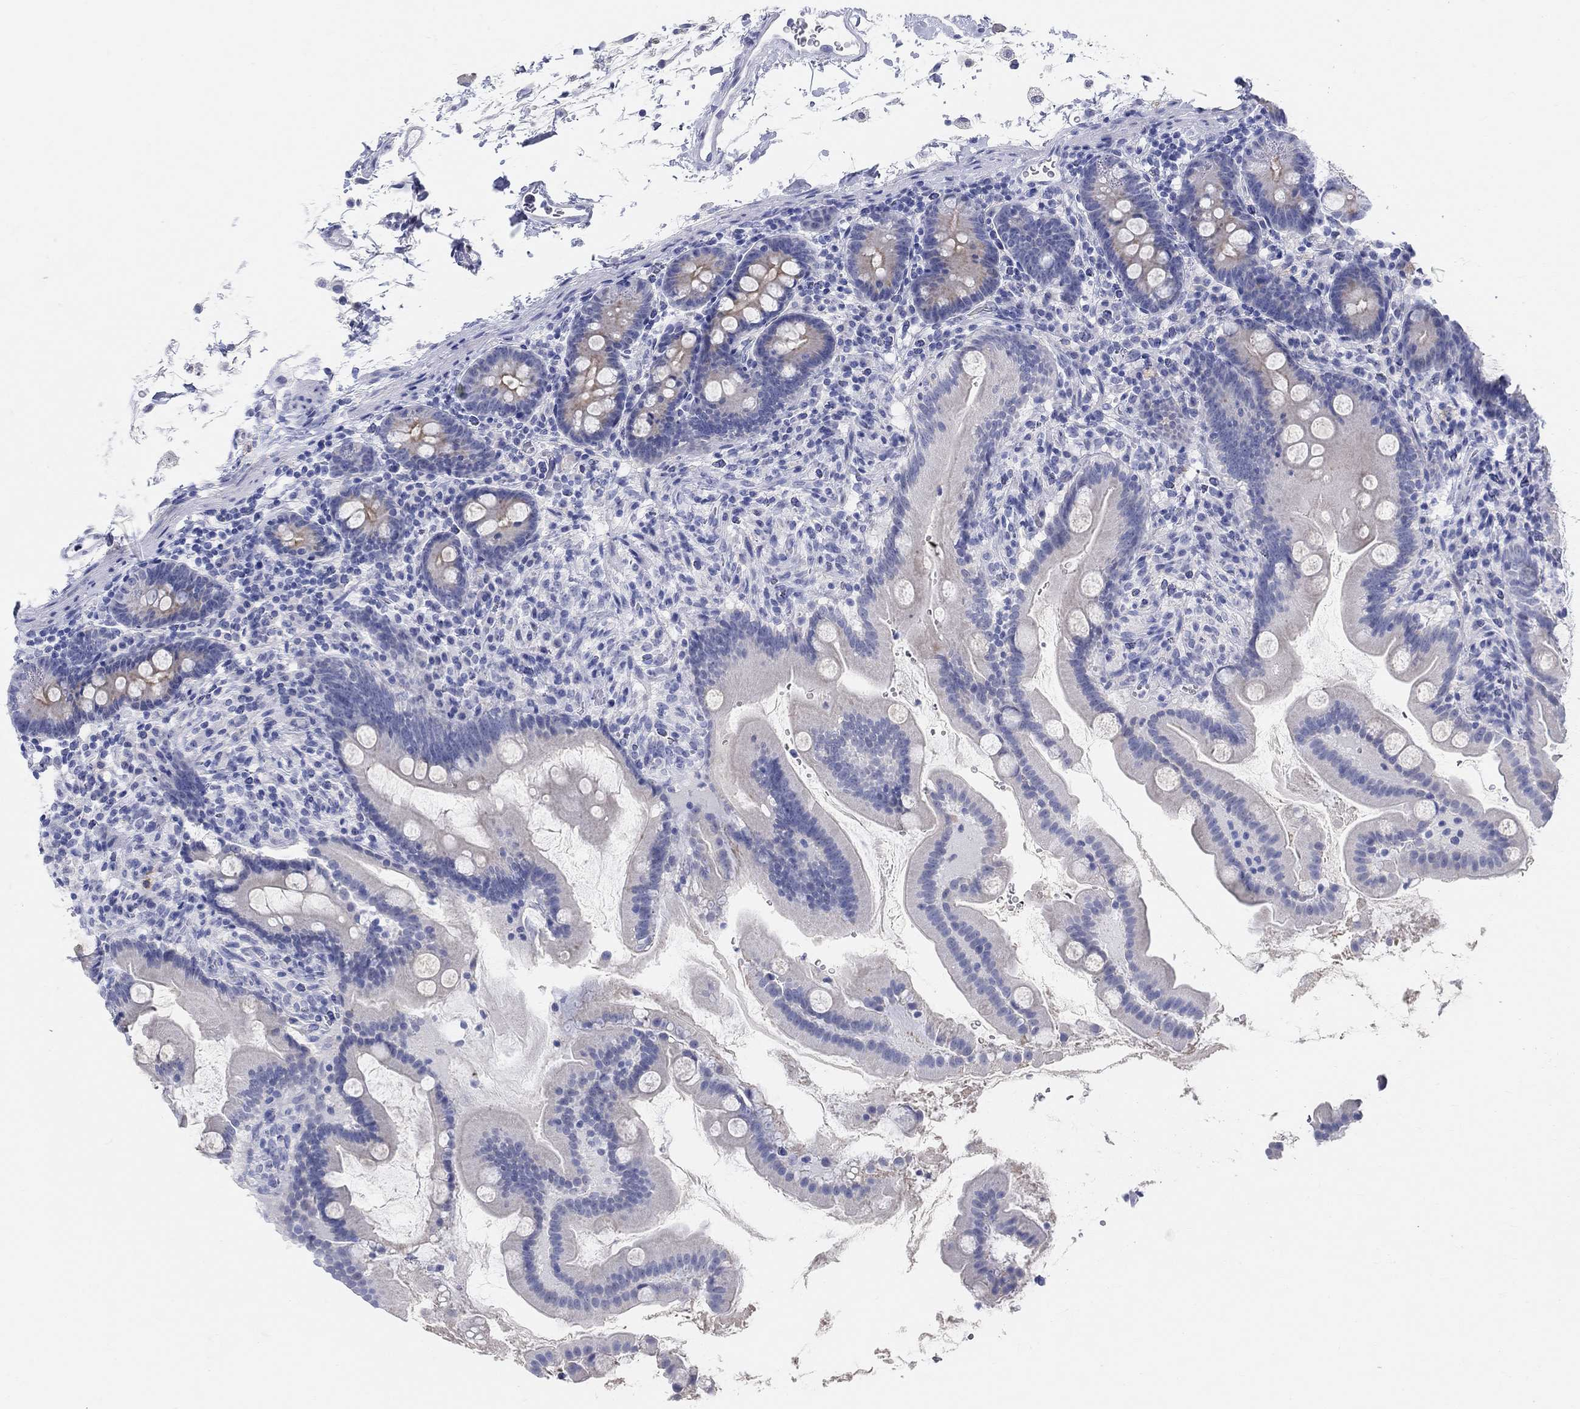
{"staining": {"intensity": "weak", "quantity": "<25%", "location": "cytoplasmic/membranous"}, "tissue": "small intestine", "cell_type": "Glandular cells", "image_type": "normal", "snomed": [{"axis": "morphology", "description": "Normal tissue, NOS"}, {"axis": "topography", "description": "Small intestine"}], "caption": "Human small intestine stained for a protein using IHC reveals no staining in glandular cells.", "gene": "GRIA3", "patient": {"sex": "female", "age": 44}}